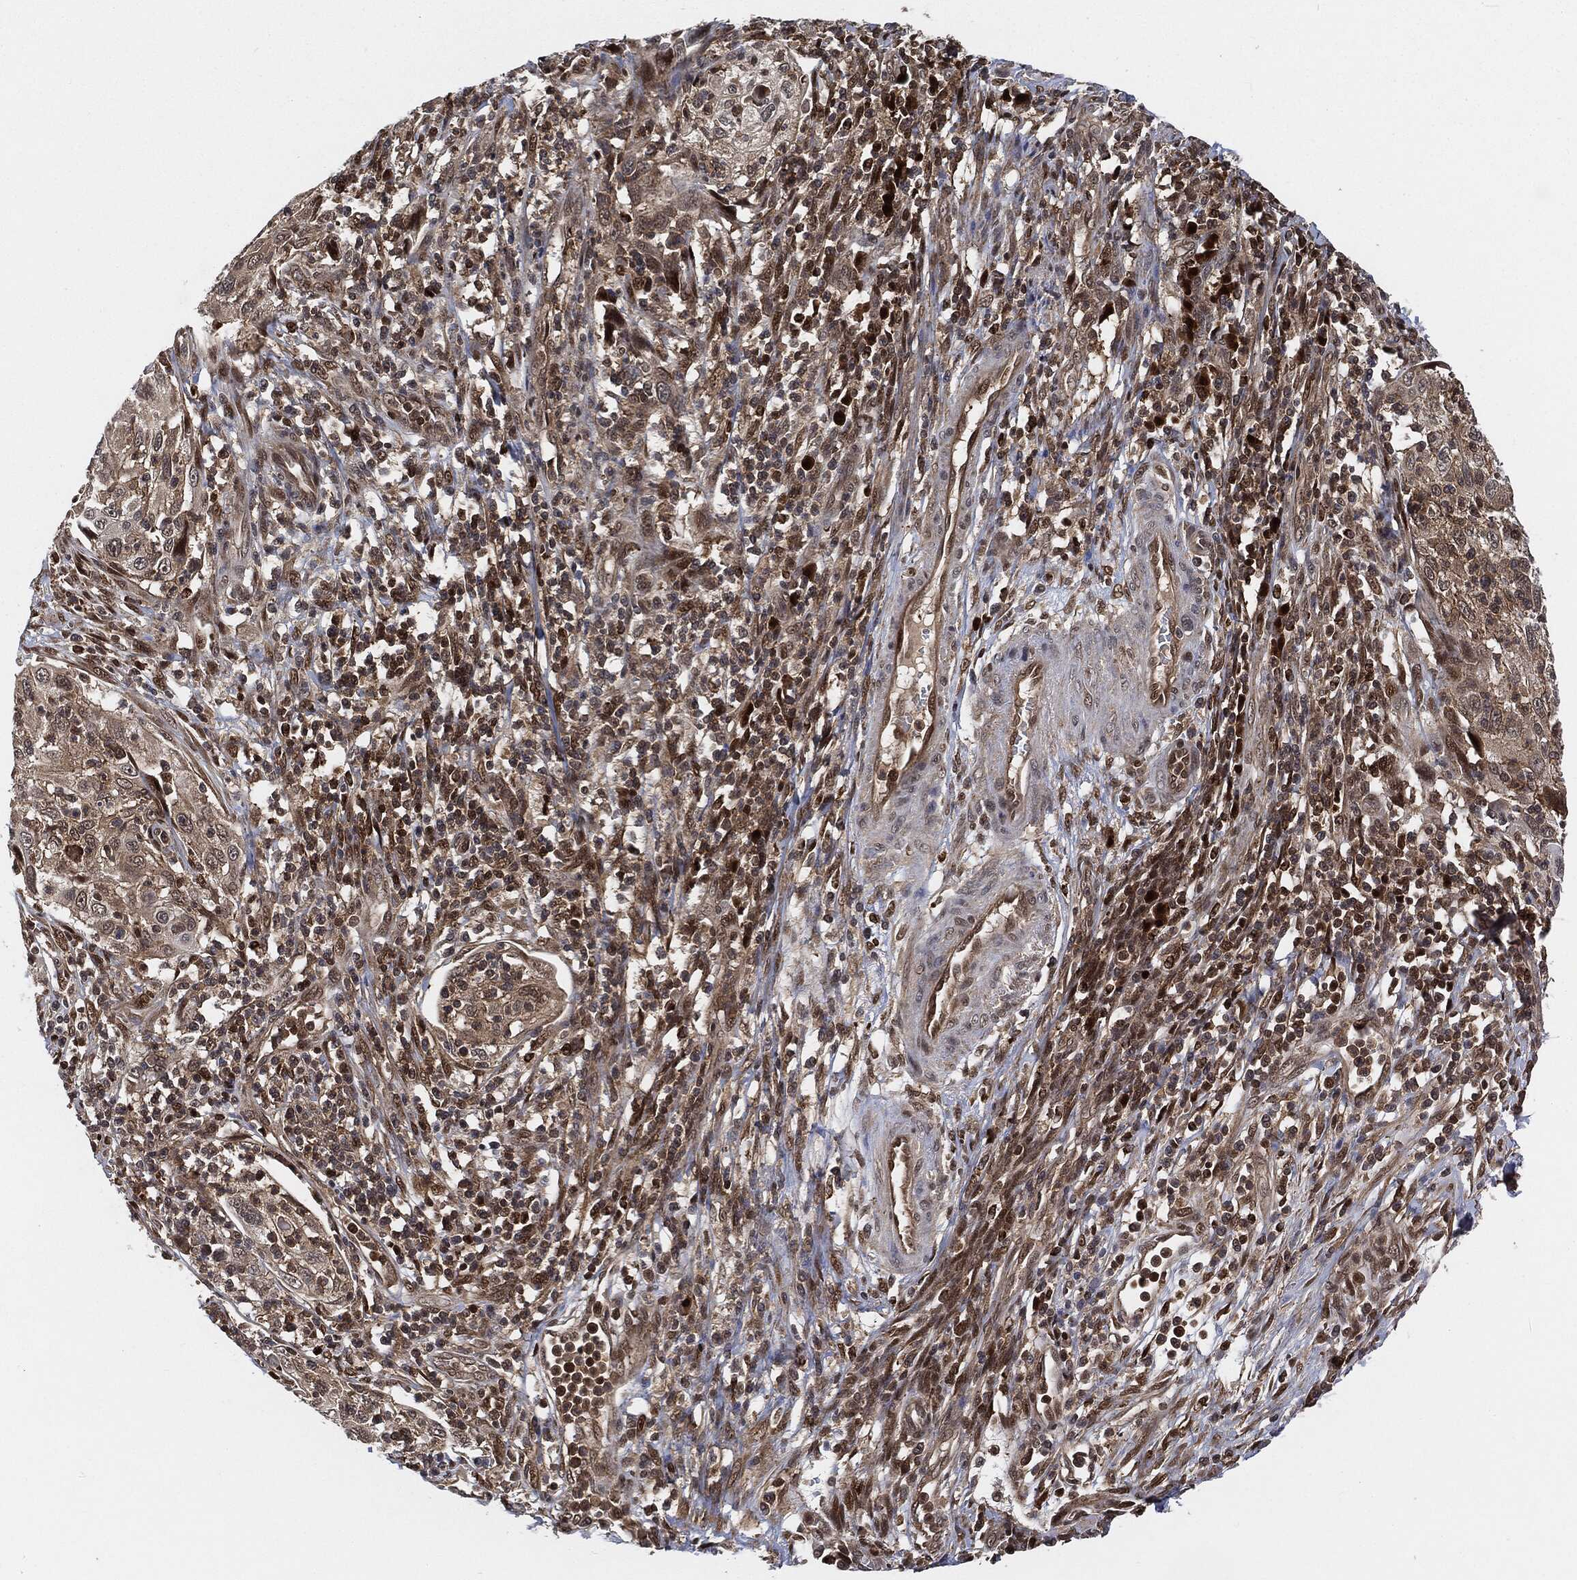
{"staining": {"intensity": "weak", "quantity": "25%-75%", "location": "cytoplasmic/membranous"}, "tissue": "cervical cancer", "cell_type": "Tumor cells", "image_type": "cancer", "snomed": [{"axis": "morphology", "description": "Squamous cell carcinoma, NOS"}, {"axis": "topography", "description": "Cervix"}], "caption": "Squamous cell carcinoma (cervical) was stained to show a protein in brown. There is low levels of weak cytoplasmic/membranous expression in approximately 25%-75% of tumor cells.", "gene": "CUTA", "patient": {"sex": "female", "age": 70}}